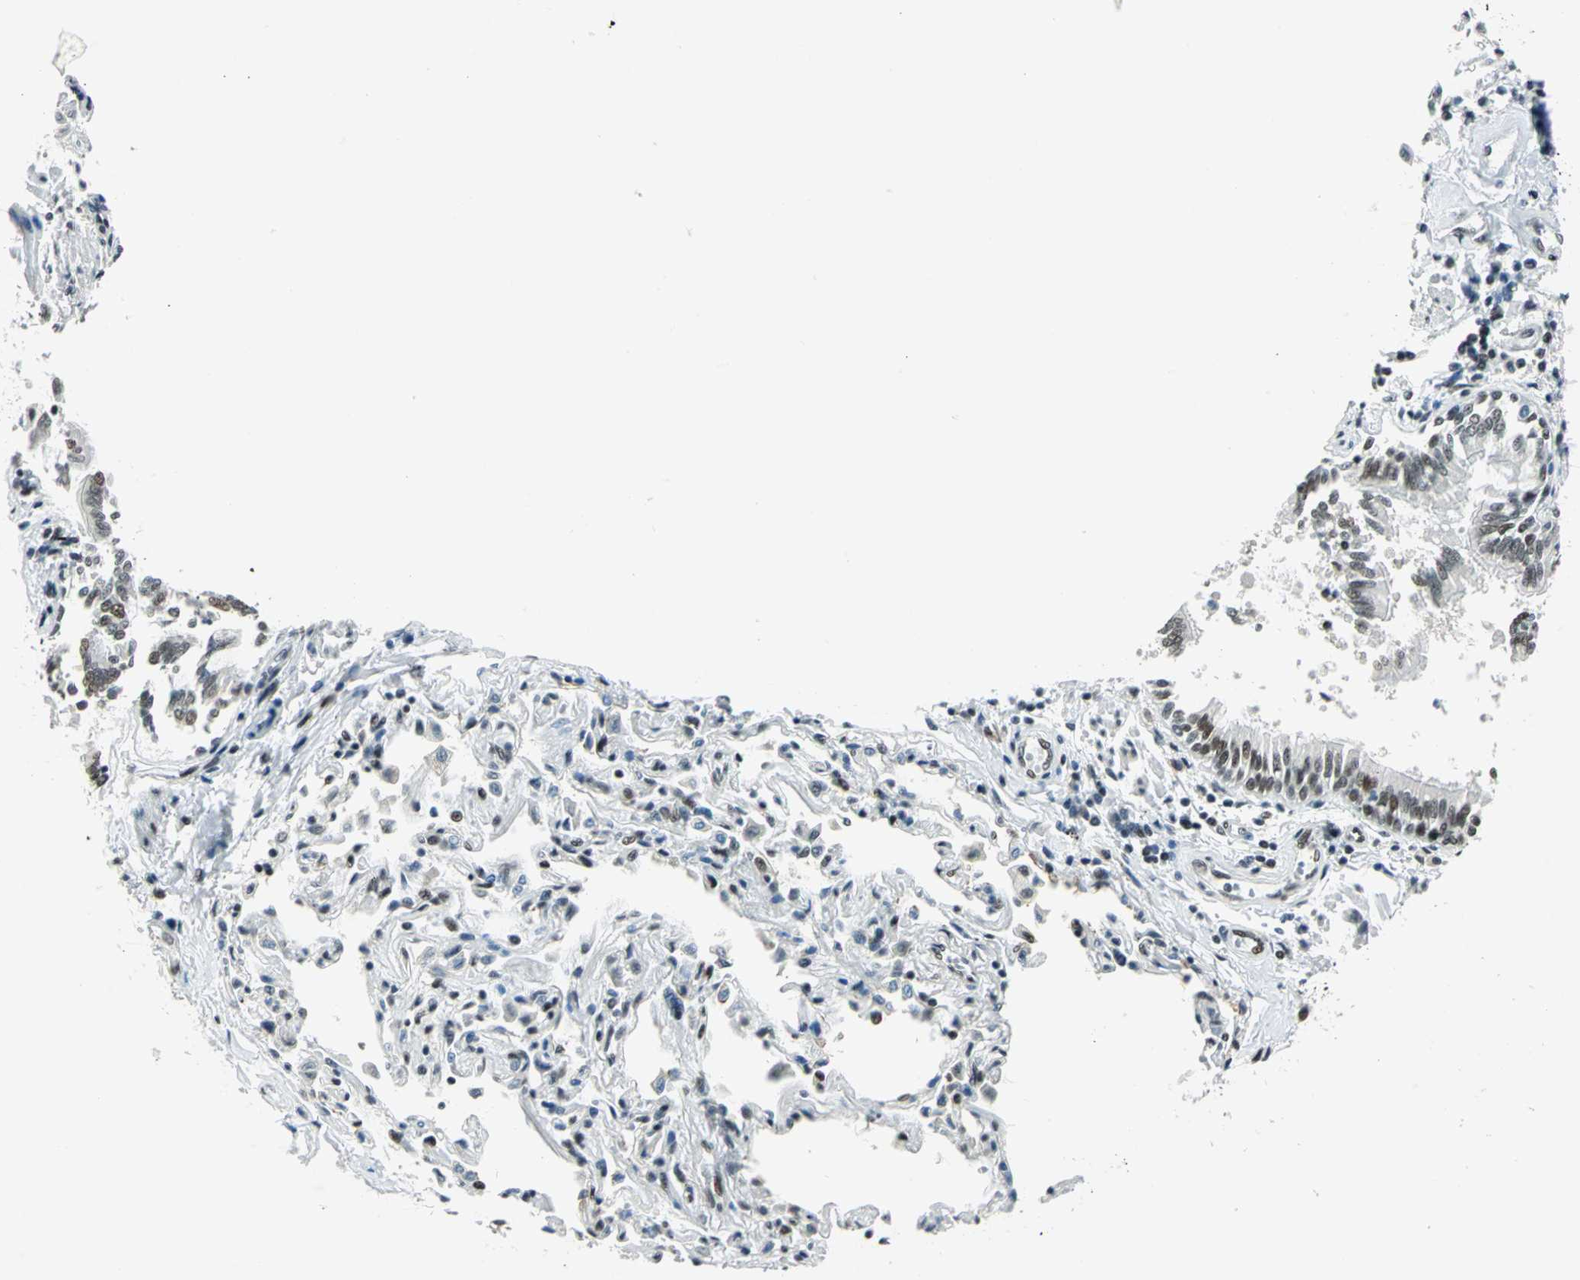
{"staining": {"intensity": "strong", "quantity": ">75%", "location": "nuclear"}, "tissue": "bronchus", "cell_type": "Respiratory epithelial cells", "image_type": "normal", "snomed": [{"axis": "morphology", "description": "Normal tissue, NOS"}, {"axis": "topography", "description": "Lung"}], "caption": "Protein positivity by immunohistochemistry displays strong nuclear positivity in about >75% of respiratory epithelial cells in benign bronchus. The staining was performed using DAB, with brown indicating positive protein expression. Nuclei are stained blue with hematoxylin.", "gene": "KAT6B", "patient": {"sex": "male", "age": 64}}